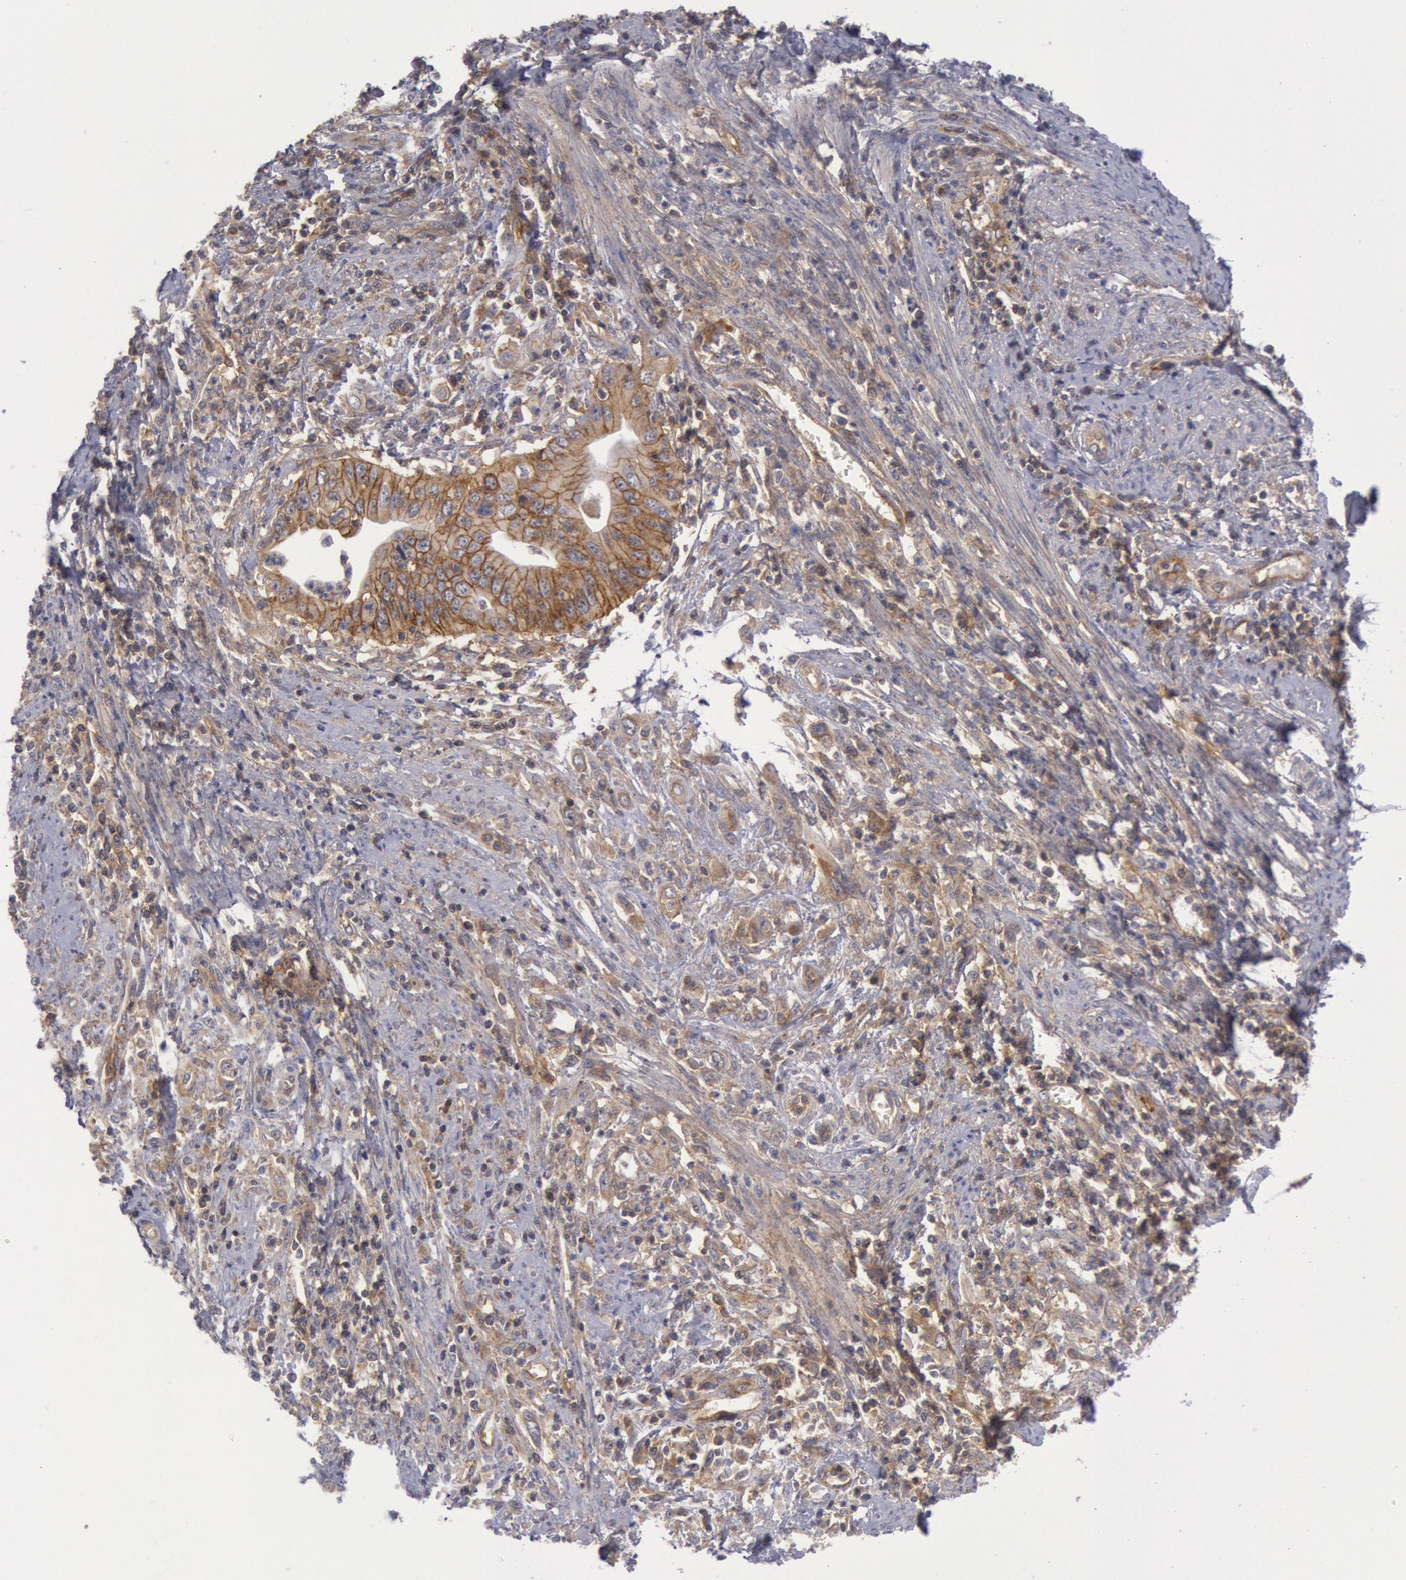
{"staining": {"intensity": "moderate", "quantity": ">75%", "location": "cytoplasmic/membranous"}, "tissue": "cervical cancer", "cell_type": "Tumor cells", "image_type": "cancer", "snomed": [{"axis": "morphology", "description": "Normal tissue, NOS"}, {"axis": "morphology", "description": "Adenocarcinoma, NOS"}, {"axis": "topography", "description": "Cervix"}], "caption": "Immunohistochemistry (IHC) of adenocarcinoma (cervical) exhibits medium levels of moderate cytoplasmic/membranous staining in approximately >75% of tumor cells.", "gene": "STX4", "patient": {"sex": "female", "age": 34}}